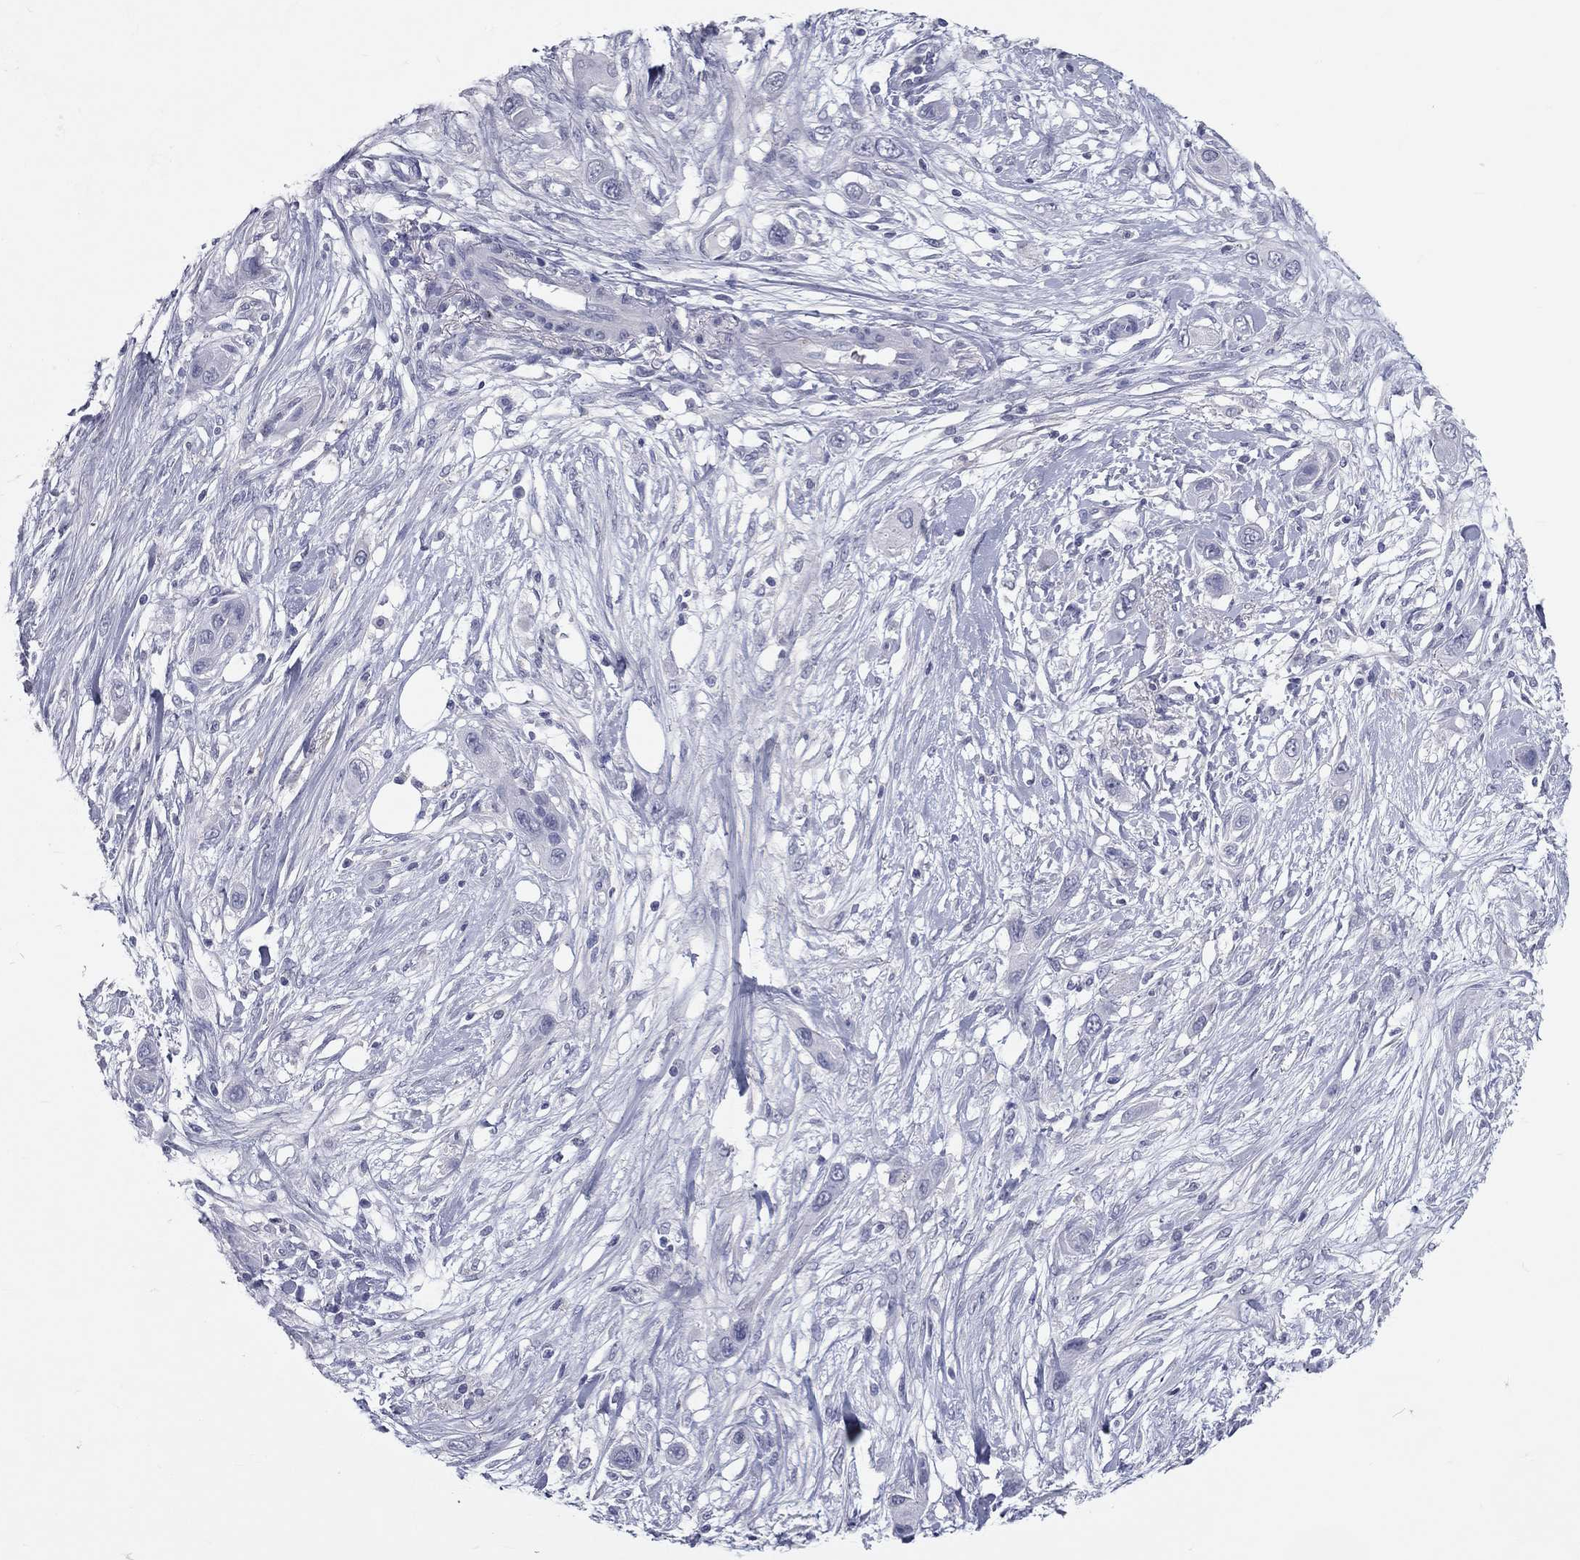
{"staining": {"intensity": "negative", "quantity": "none", "location": "none"}, "tissue": "skin cancer", "cell_type": "Tumor cells", "image_type": "cancer", "snomed": [{"axis": "morphology", "description": "Squamous cell carcinoma, NOS"}, {"axis": "topography", "description": "Skin"}], "caption": "Immunohistochemistry micrograph of human skin squamous cell carcinoma stained for a protein (brown), which exhibits no positivity in tumor cells. (Brightfield microscopy of DAB (3,3'-diaminobenzidine) IHC at high magnification).", "gene": "TFPI2", "patient": {"sex": "male", "age": 79}}